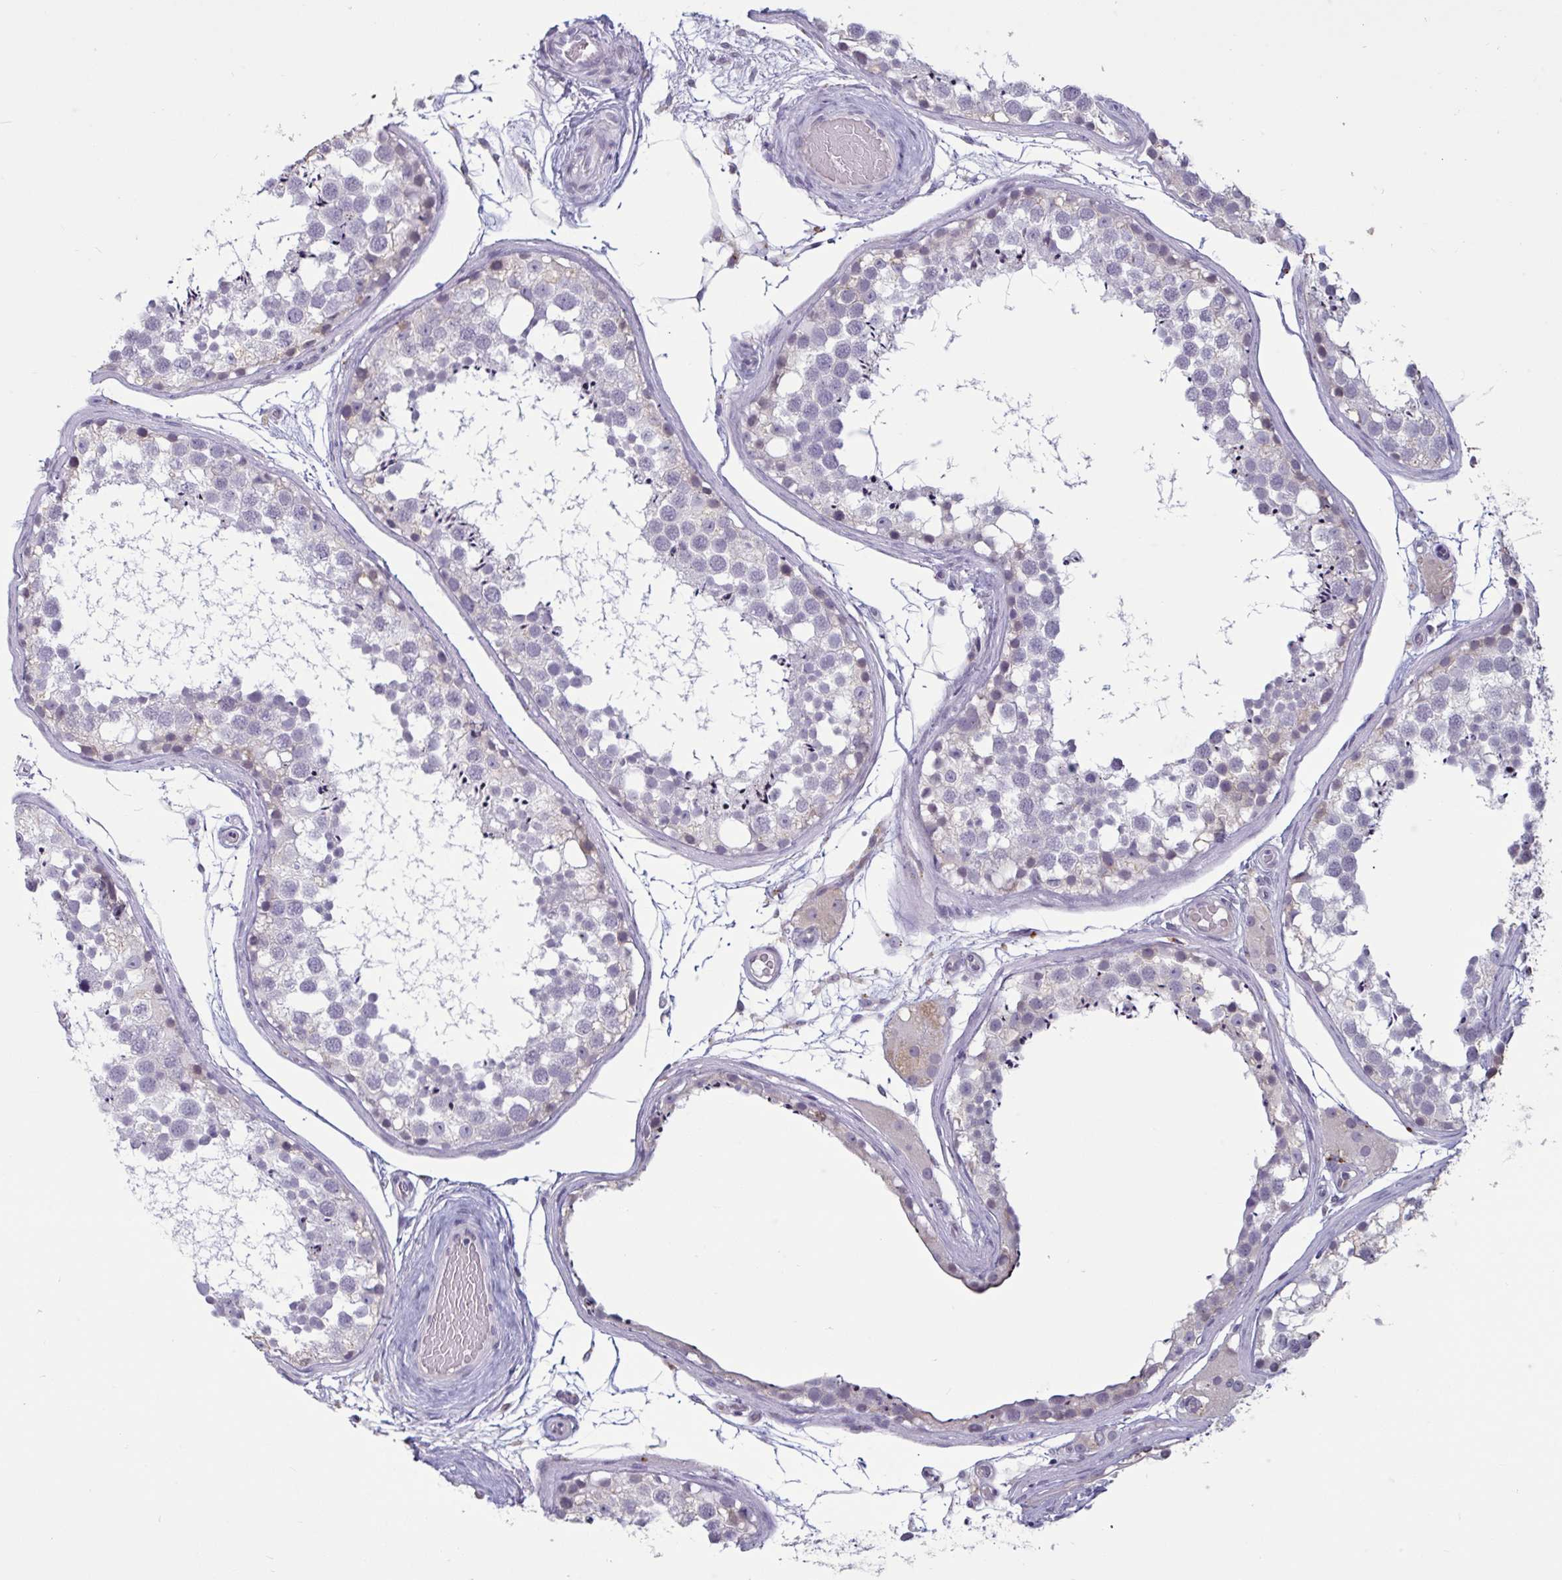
{"staining": {"intensity": "negative", "quantity": "none", "location": "none"}, "tissue": "testis", "cell_type": "Cells in seminiferous ducts", "image_type": "normal", "snomed": [{"axis": "morphology", "description": "Normal tissue, NOS"}, {"axis": "morphology", "description": "Seminoma, NOS"}, {"axis": "topography", "description": "Testis"}], "caption": "Immunohistochemical staining of unremarkable testis shows no significant expression in cells in seminiferous ducts.", "gene": "TBC1D4", "patient": {"sex": "male", "age": 65}}